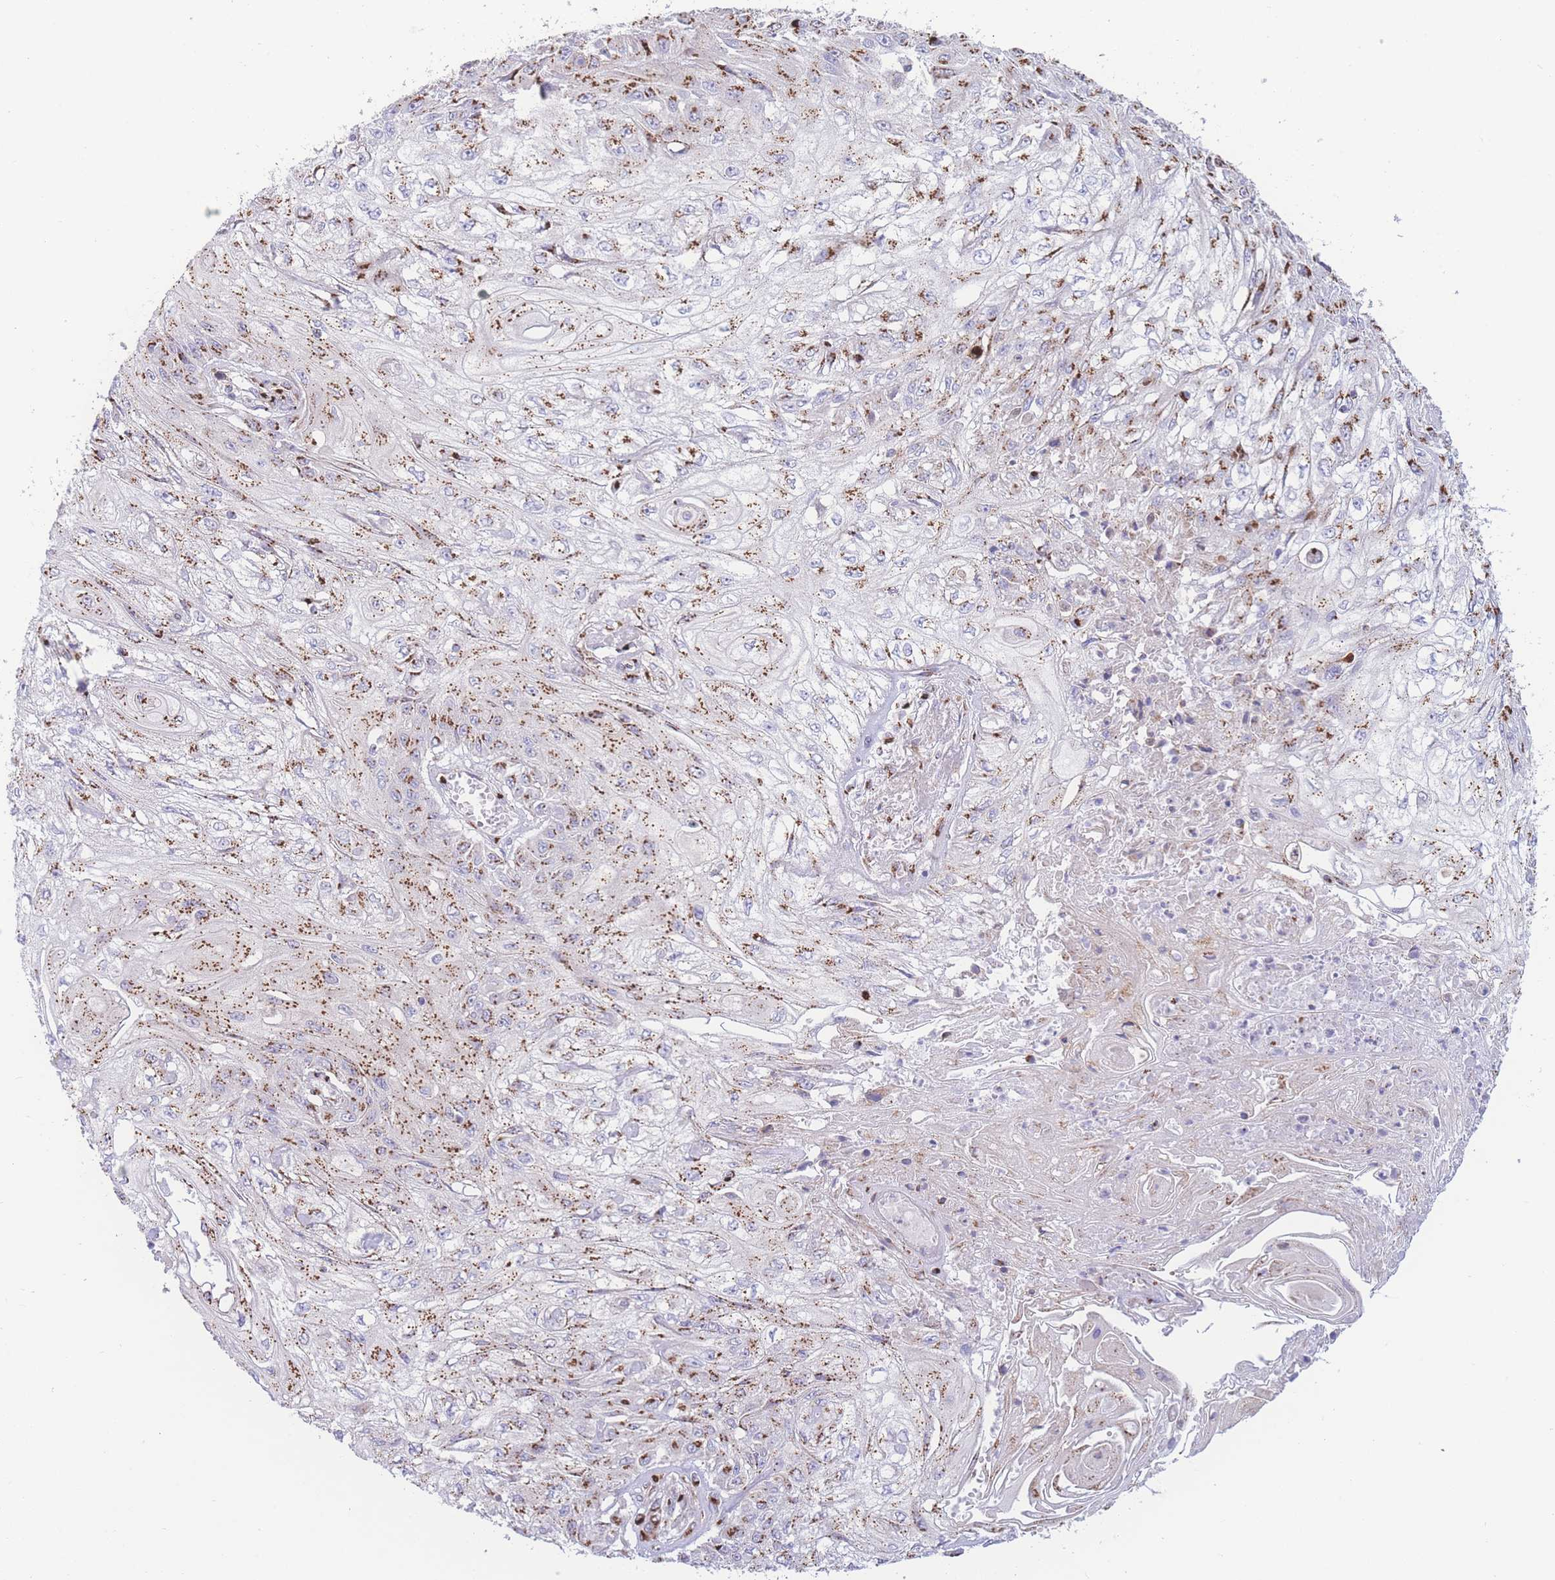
{"staining": {"intensity": "moderate", "quantity": ">75%", "location": "cytoplasmic/membranous"}, "tissue": "skin cancer", "cell_type": "Tumor cells", "image_type": "cancer", "snomed": [{"axis": "morphology", "description": "Squamous cell carcinoma, NOS"}, {"axis": "morphology", "description": "Squamous cell carcinoma, metastatic, NOS"}, {"axis": "topography", "description": "Skin"}, {"axis": "topography", "description": "Lymph node"}], "caption": "The immunohistochemical stain labels moderate cytoplasmic/membranous expression in tumor cells of skin cancer (squamous cell carcinoma) tissue. Using DAB (3,3'-diaminobenzidine) (brown) and hematoxylin (blue) stains, captured at high magnification using brightfield microscopy.", "gene": "GOLM2", "patient": {"sex": "male", "age": 75}}